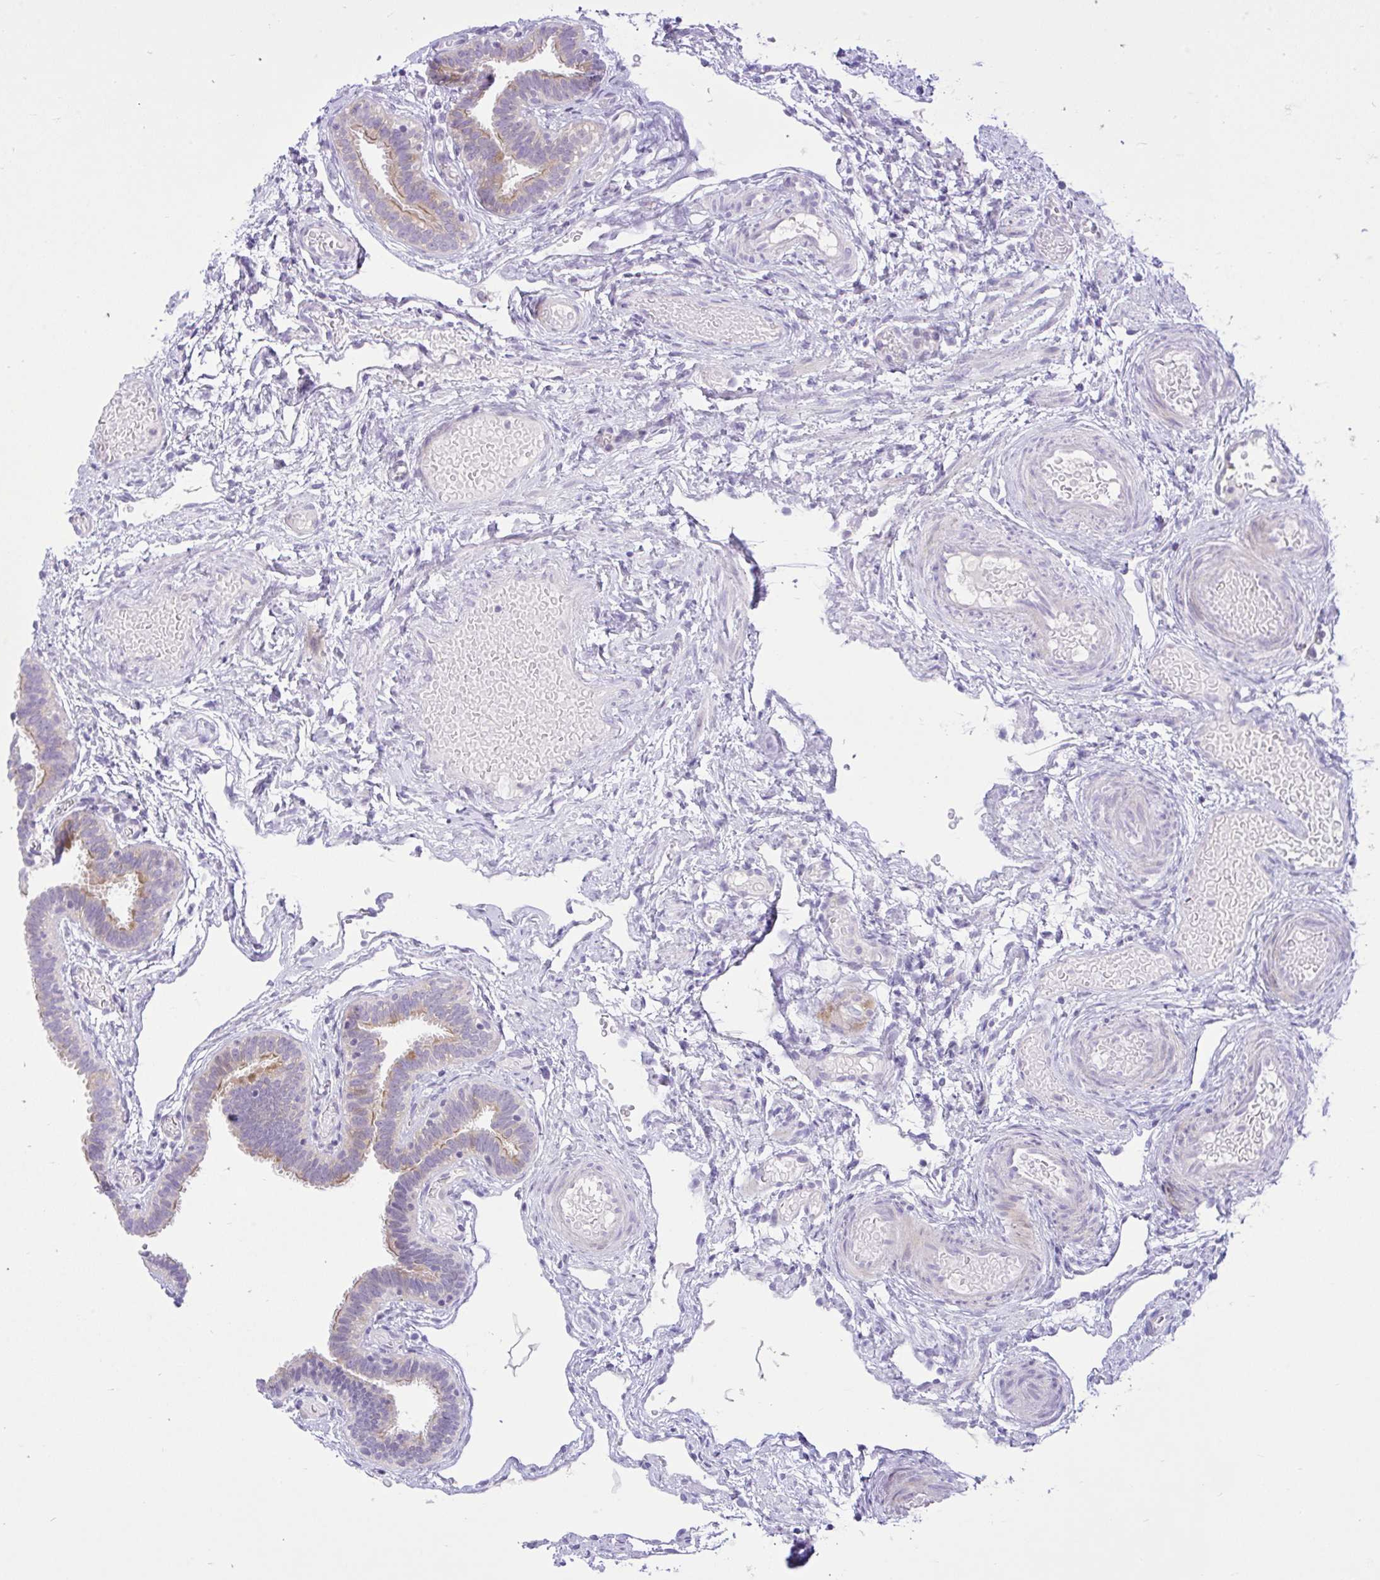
{"staining": {"intensity": "moderate", "quantity": "<25%", "location": "cytoplasmic/membranous"}, "tissue": "fallopian tube", "cell_type": "Glandular cells", "image_type": "normal", "snomed": [{"axis": "morphology", "description": "Normal tissue, NOS"}, {"axis": "topography", "description": "Fallopian tube"}], "caption": "IHC of unremarkable human fallopian tube reveals low levels of moderate cytoplasmic/membranous expression in approximately <25% of glandular cells. The protein of interest is shown in brown color, while the nuclei are stained blue.", "gene": "ZNF101", "patient": {"sex": "female", "age": 37}}